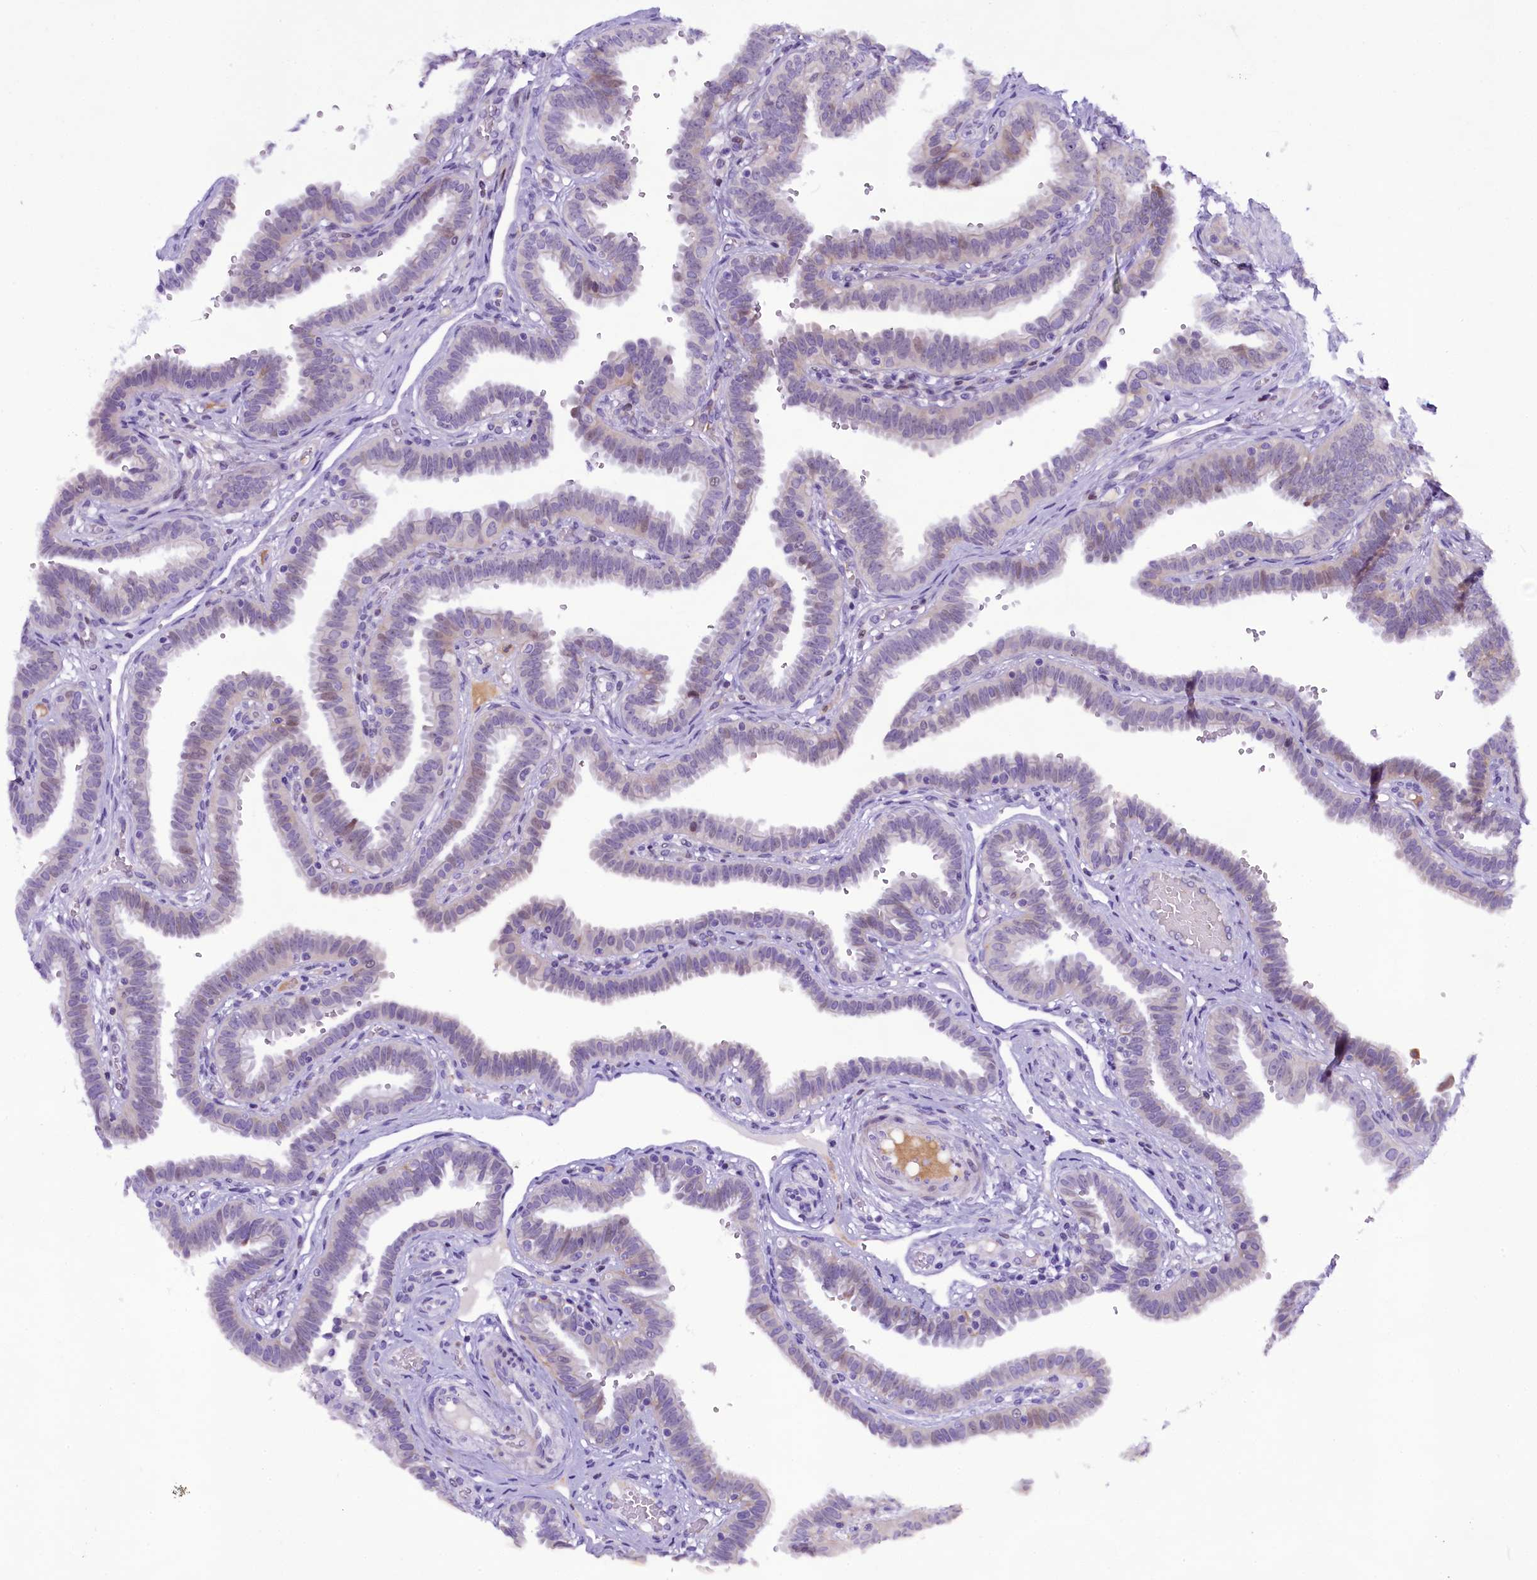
{"staining": {"intensity": "weak", "quantity": "<25%", "location": "nuclear"}, "tissue": "fallopian tube", "cell_type": "Glandular cells", "image_type": "normal", "snomed": [{"axis": "morphology", "description": "Normal tissue, NOS"}, {"axis": "topography", "description": "Fallopian tube"}], "caption": "This is an immunohistochemistry (IHC) image of normal fallopian tube. There is no expression in glandular cells.", "gene": "CCDC106", "patient": {"sex": "female", "age": 37}}